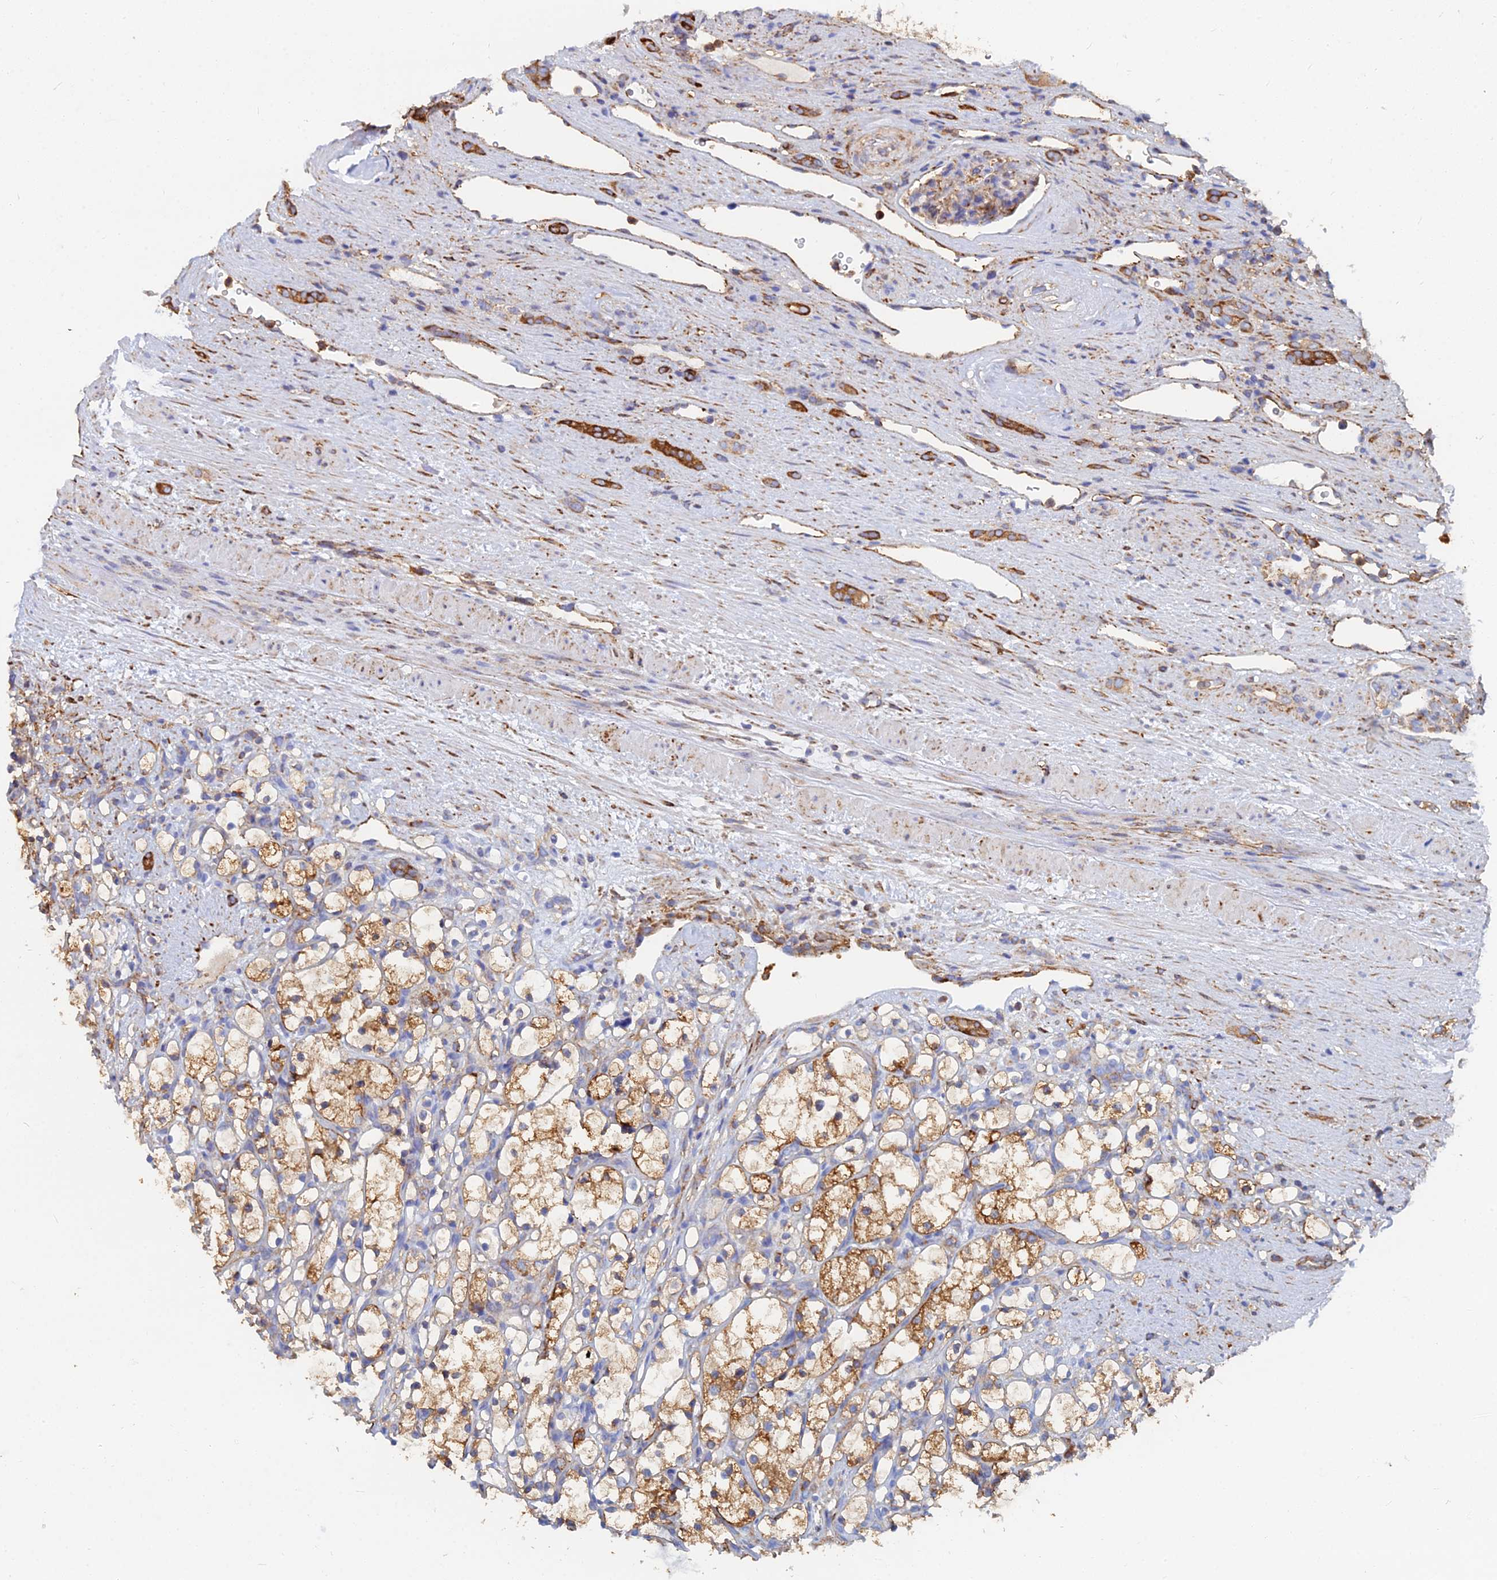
{"staining": {"intensity": "moderate", "quantity": ">75%", "location": "cytoplasmic/membranous"}, "tissue": "renal cancer", "cell_type": "Tumor cells", "image_type": "cancer", "snomed": [{"axis": "morphology", "description": "Adenocarcinoma, NOS"}, {"axis": "topography", "description": "Kidney"}], "caption": "Immunohistochemical staining of adenocarcinoma (renal) shows moderate cytoplasmic/membranous protein expression in approximately >75% of tumor cells. (Stains: DAB in brown, nuclei in blue, Microscopy: brightfield microscopy at high magnification).", "gene": "GPR42", "patient": {"sex": "female", "age": 69}}